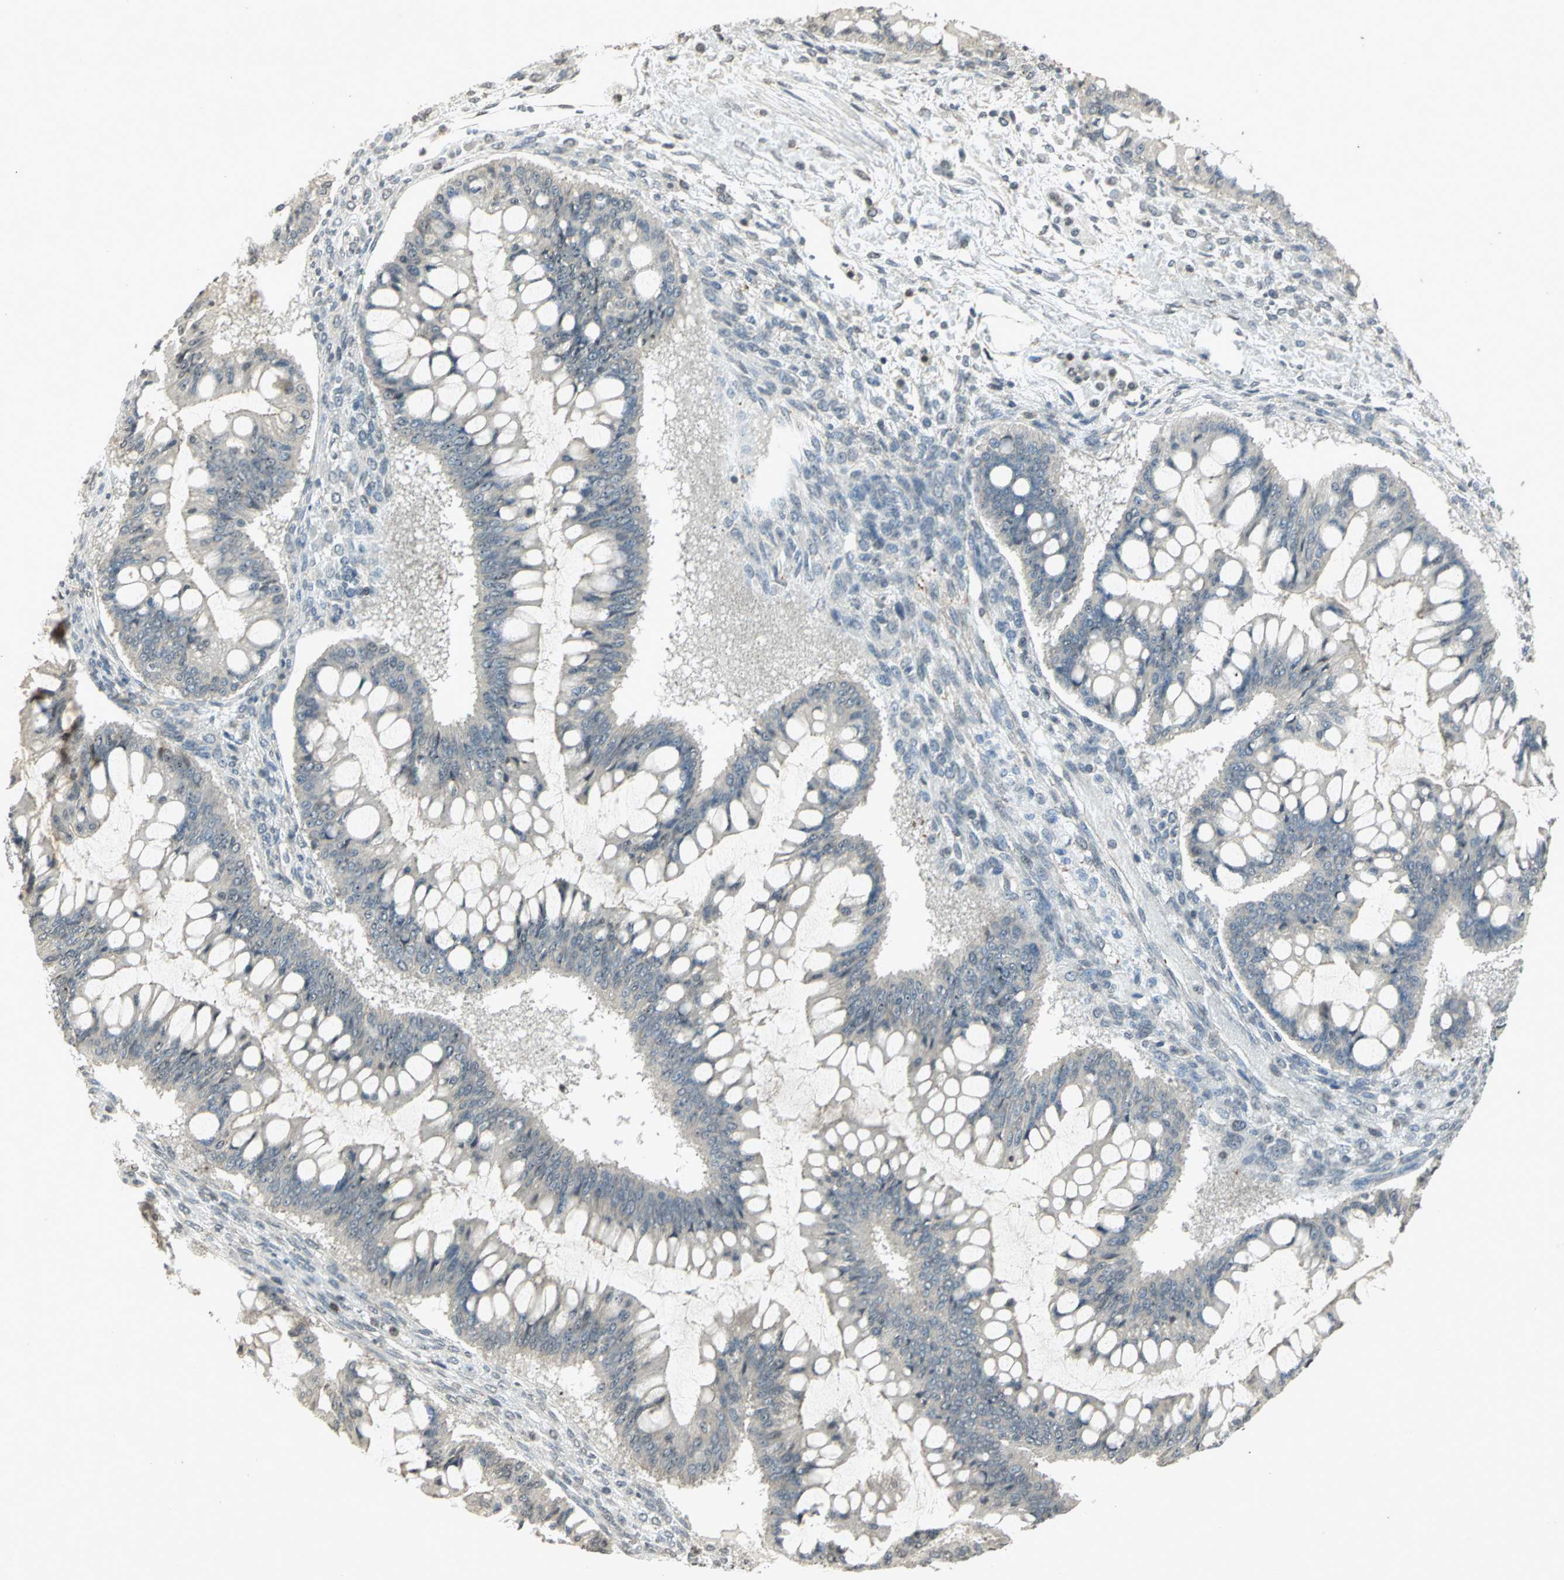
{"staining": {"intensity": "negative", "quantity": "none", "location": "none"}, "tissue": "ovarian cancer", "cell_type": "Tumor cells", "image_type": "cancer", "snomed": [{"axis": "morphology", "description": "Cystadenocarcinoma, mucinous, NOS"}, {"axis": "topography", "description": "Ovary"}], "caption": "IHC photomicrograph of human ovarian cancer stained for a protein (brown), which reveals no staining in tumor cells.", "gene": "IL16", "patient": {"sex": "female", "age": 73}}